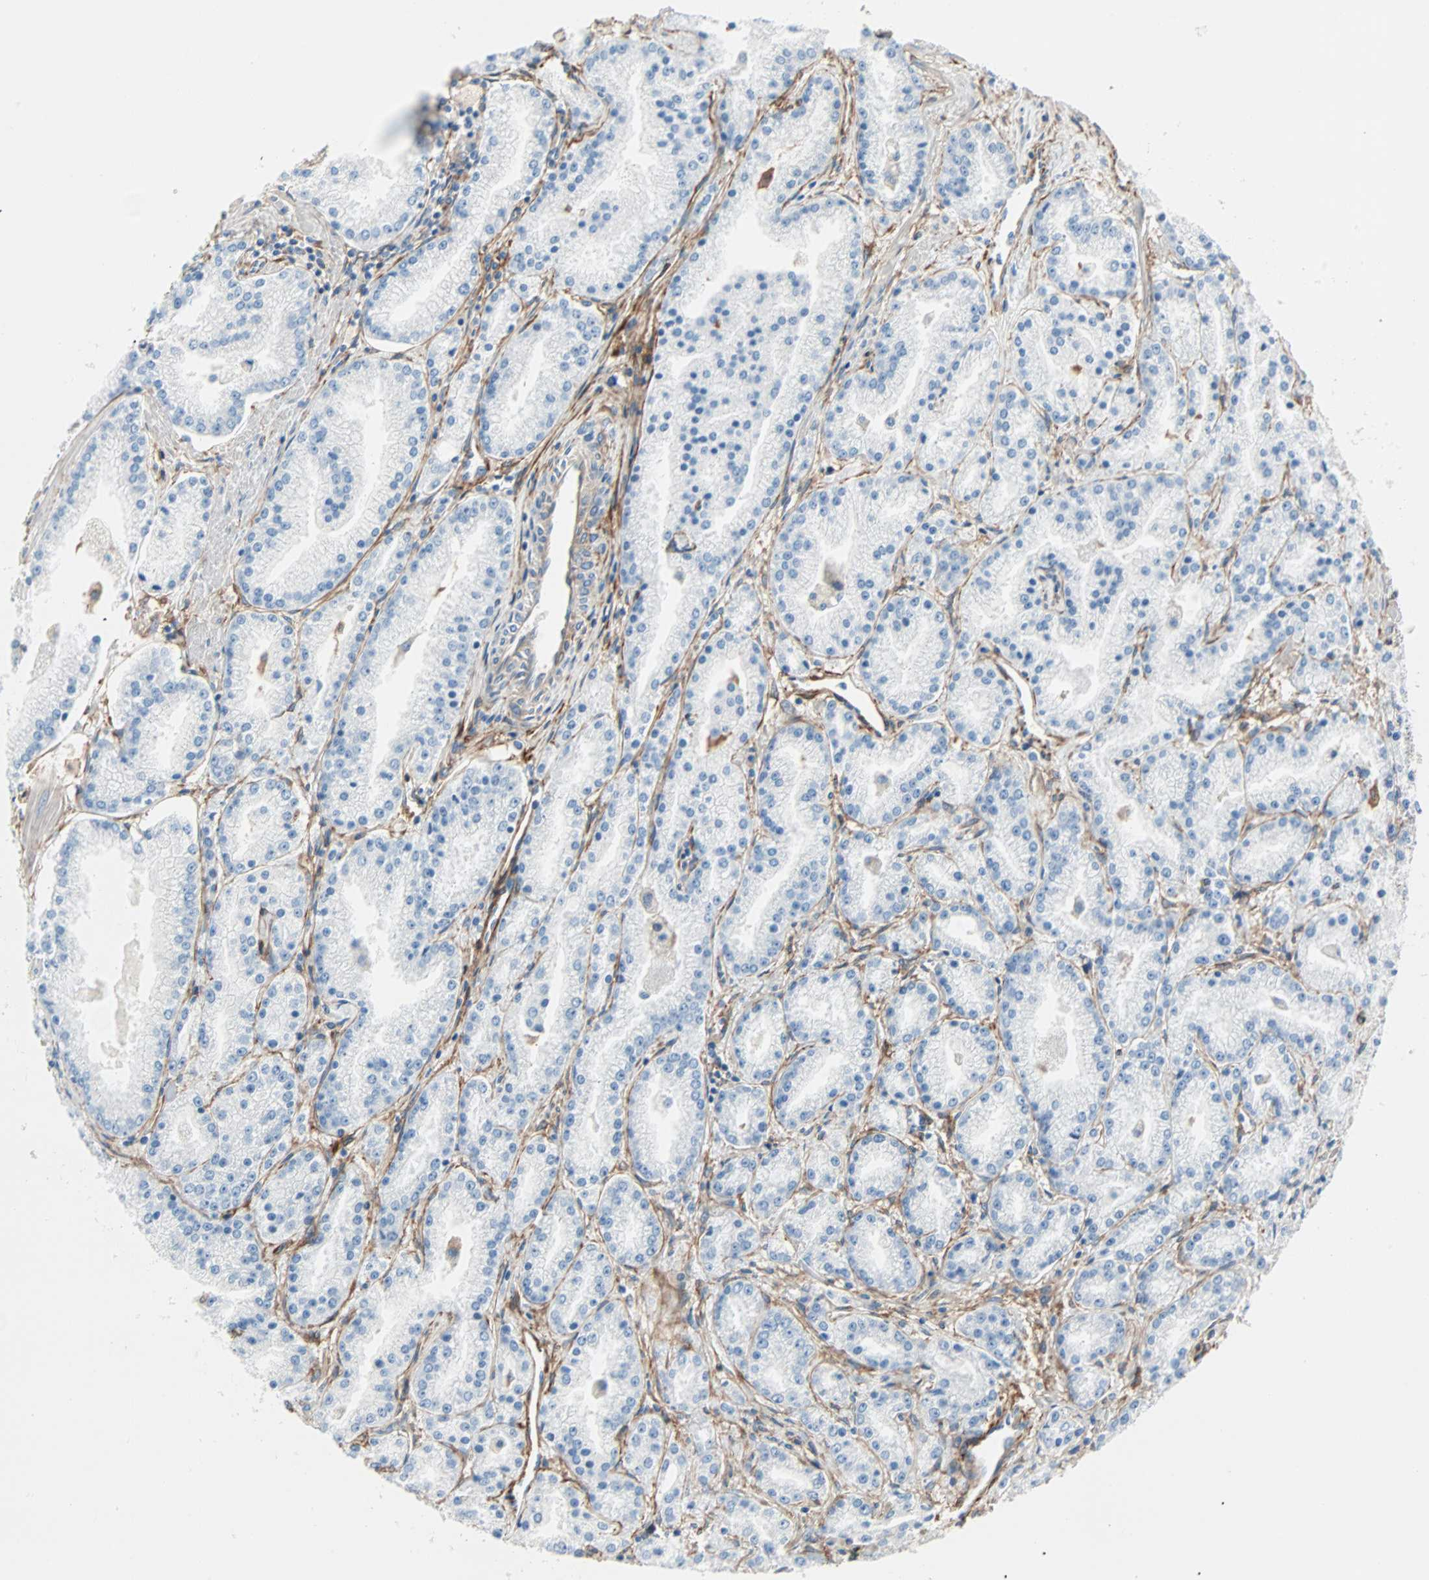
{"staining": {"intensity": "negative", "quantity": "none", "location": "none"}, "tissue": "prostate cancer", "cell_type": "Tumor cells", "image_type": "cancer", "snomed": [{"axis": "morphology", "description": "Adenocarcinoma, High grade"}, {"axis": "topography", "description": "Prostate"}], "caption": "IHC image of human prostate high-grade adenocarcinoma stained for a protein (brown), which reveals no staining in tumor cells. The staining was performed using DAB (3,3'-diaminobenzidine) to visualize the protein expression in brown, while the nuclei were stained in blue with hematoxylin (Magnification: 20x).", "gene": "EPB41L2", "patient": {"sex": "male", "age": 61}}